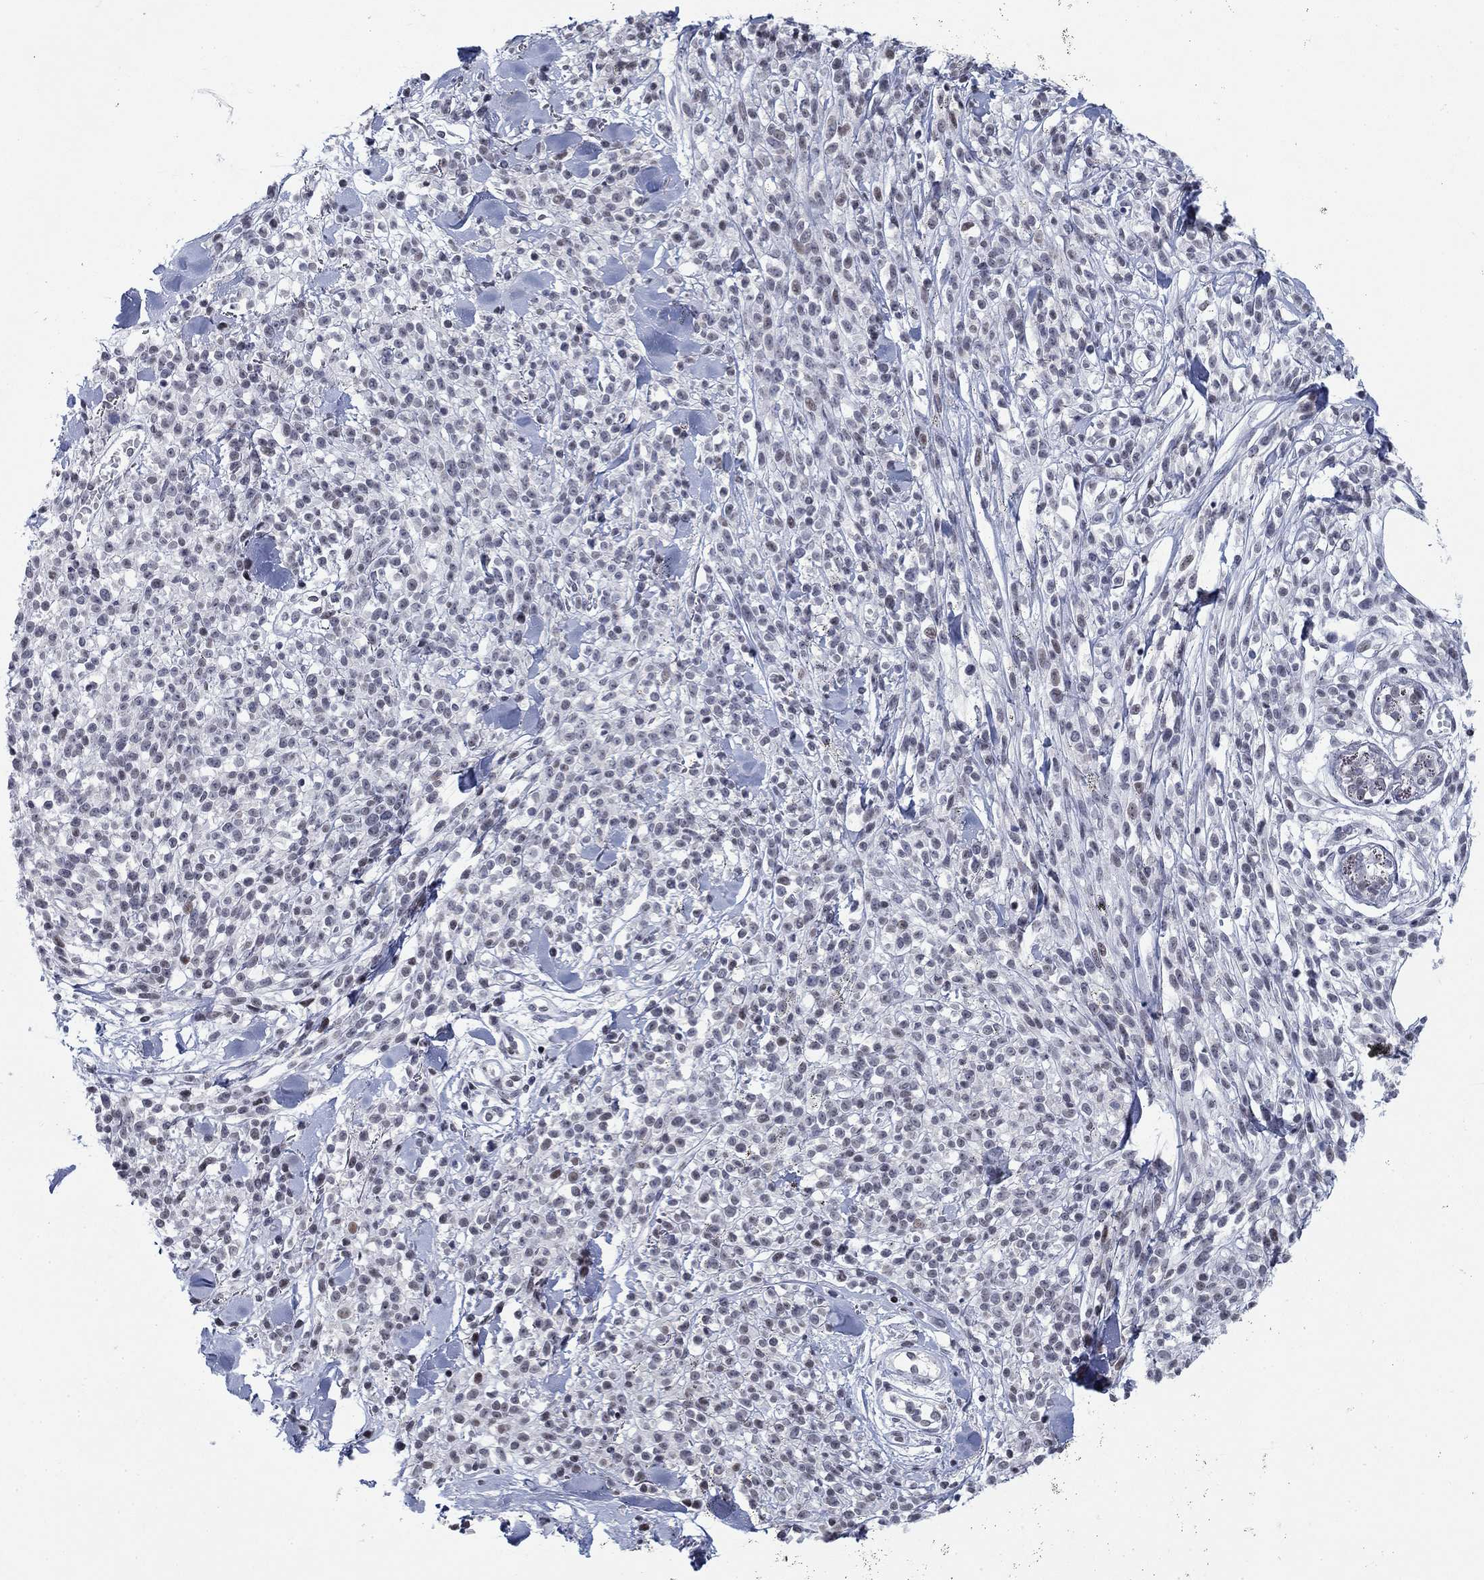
{"staining": {"intensity": "negative", "quantity": "none", "location": "none"}, "tissue": "melanoma", "cell_type": "Tumor cells", "image_type": "cancer", "snomed": [{"axis": "morphology", "description": "Malignant melanoma, NOS"}, {"axis": "topography", "description": "Skin"}, {"axis": "topography", "description": "Skin of trunk"}], "caption": "Melanoma stained for a protein using immunohistochemistry (IHC) exhibits no expression tumor cells.", "gene": "NPAS3", "patient": {"sex": "male", "age": 74}}